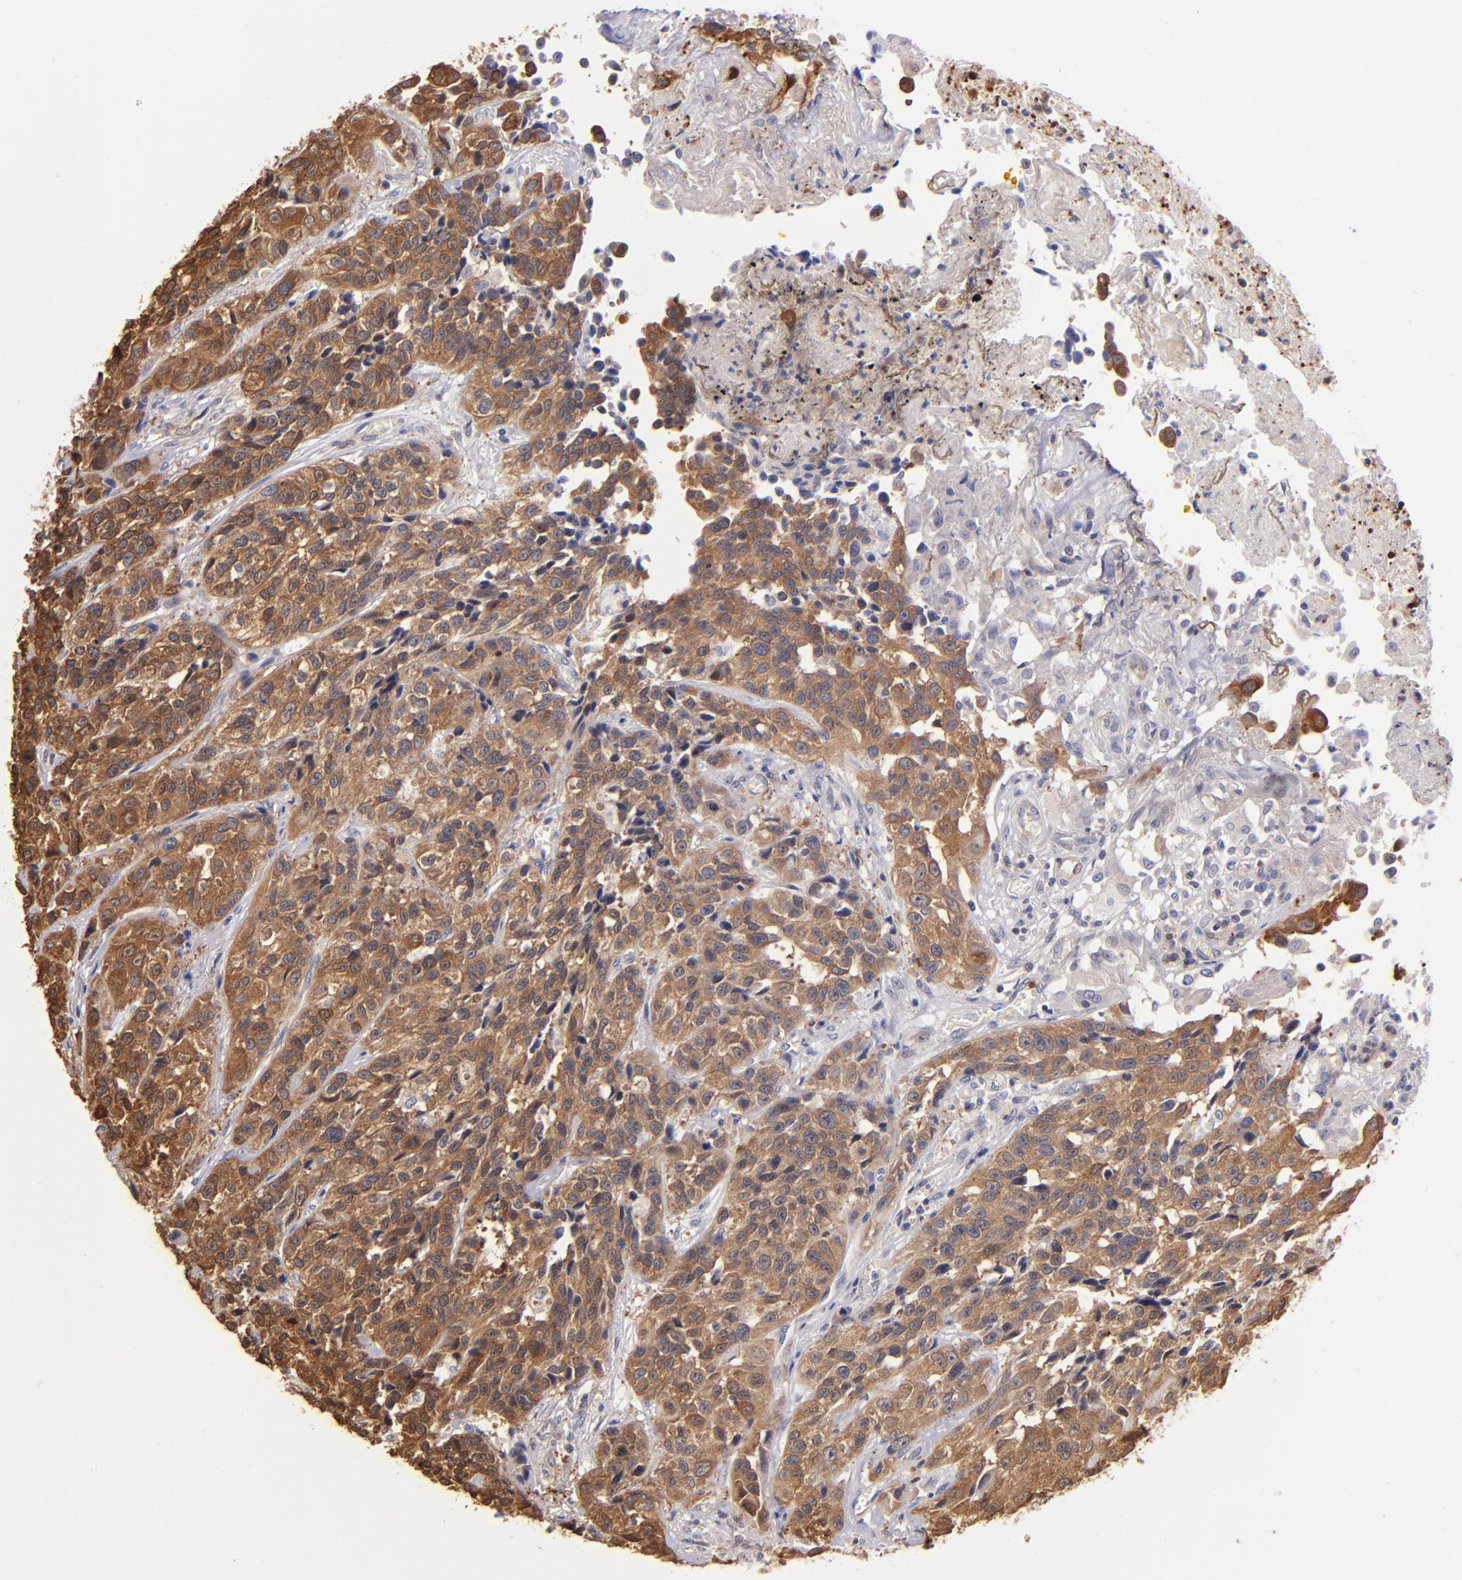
{"staining": {"intensity": "moderate", "quantity": ">75%", "location": "cytoplasmic/membranous,nuclear"}, "tissue": "urothelial cancer", "cell_type": "Tumor cells", "image_type": "cancer", "snomed": [{"axis": "morphology", "description": "Urothelial carcinoma, High grade"}, {"axis": "topography", "description": "Urinary bladder"}], "caption": "Tumor cells demonstrate moderate cytoplasmic/membranous and nuclear staining in approximately >75% of cells in urothelial cancer. (brown staining indicates protein expression, while blue staining denotes nuclei).", "gene": "YWHAB", "patient": {"sex": "female", "age": 81}}